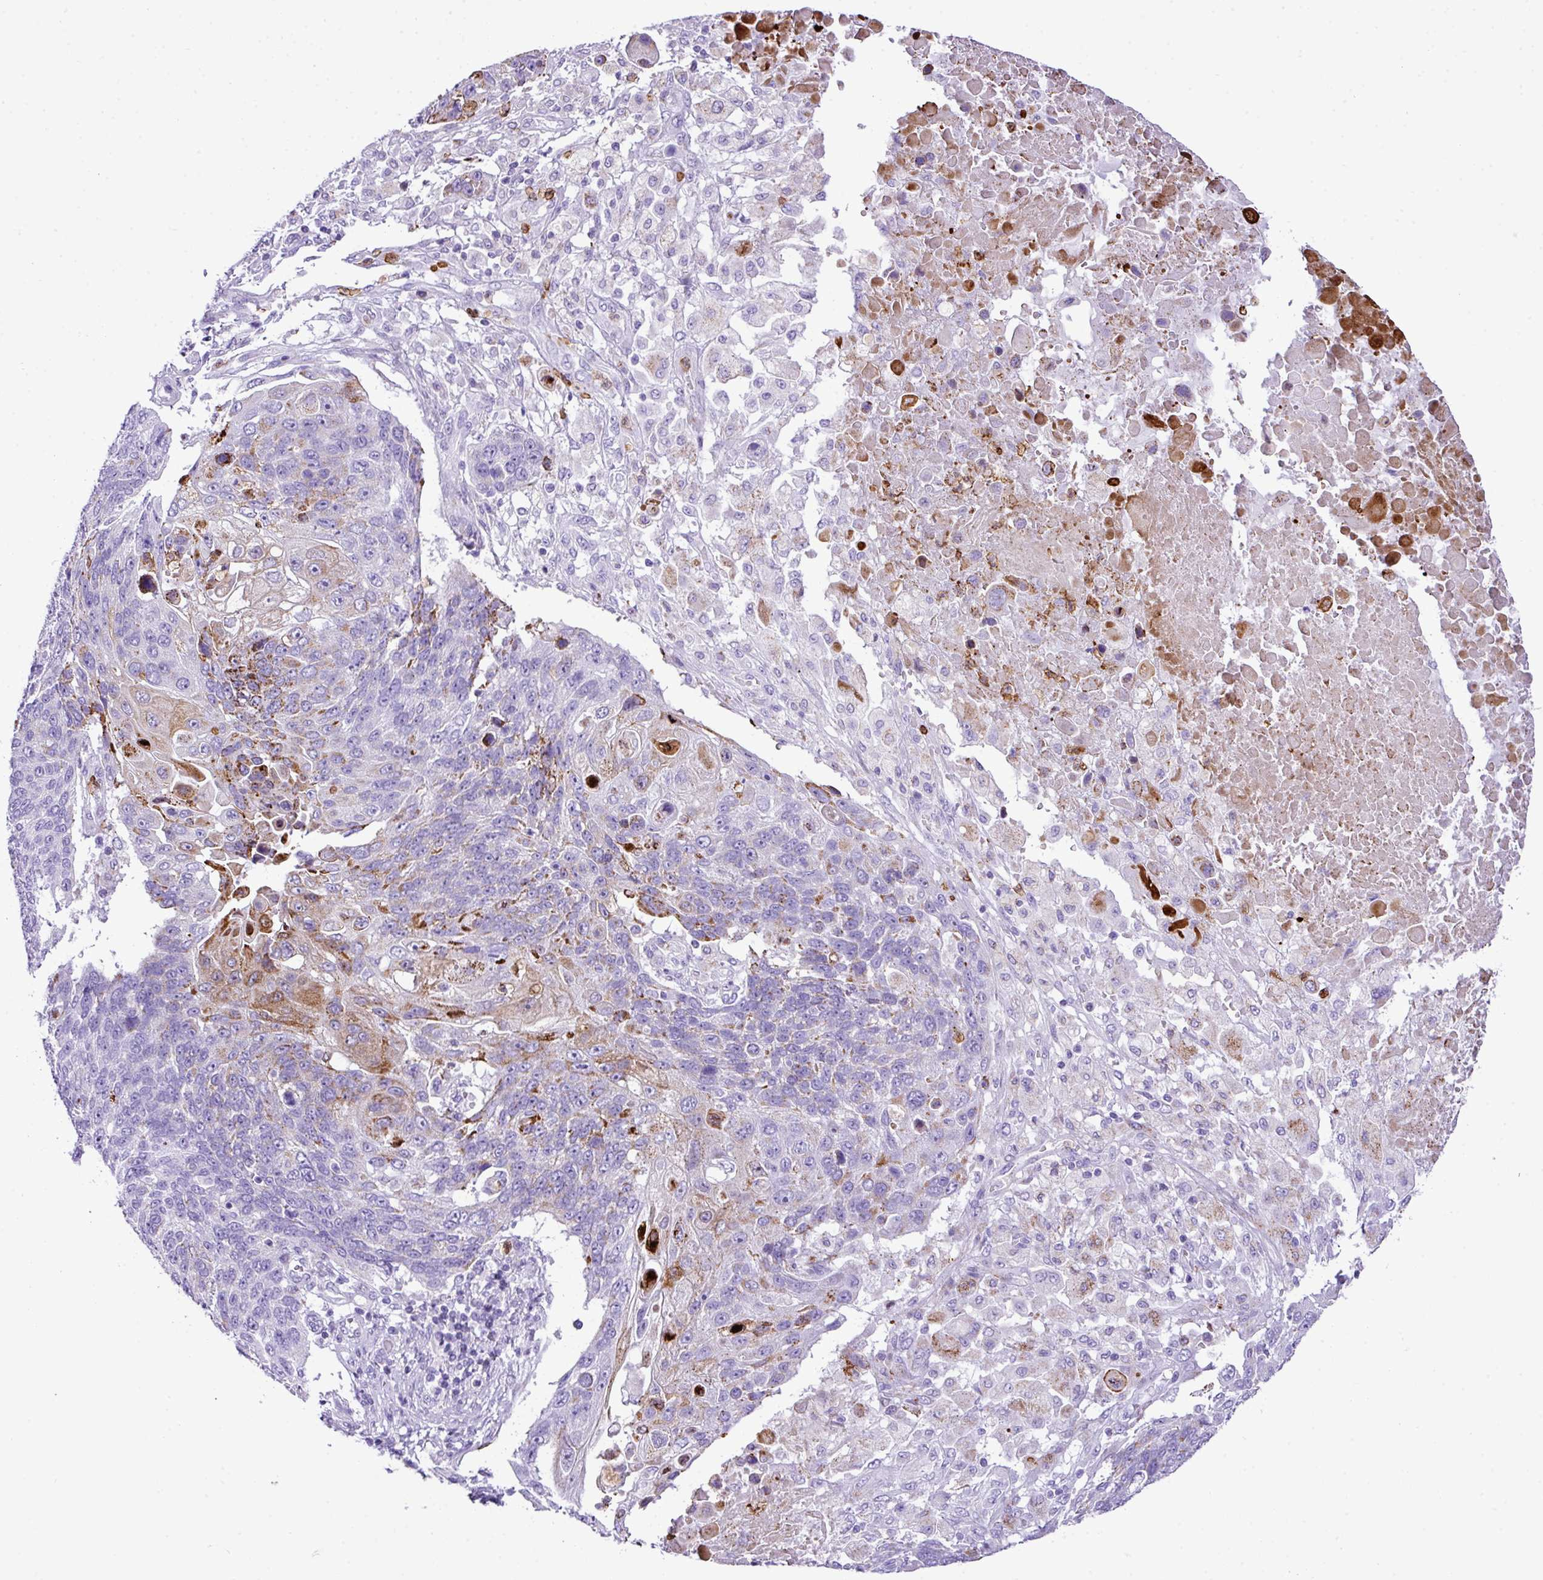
{"staining": {"intensity": "moderate", "quantity": "<25%", "location": "cytoplasmic/membranous"}, "tissue": "lung cancer", "cell_type": "Tumor cells", "image_type": "cancer", "snomed": [{"axis": "morphology", "description": "Squamous cell carcinoma, NOS"}, {"axis": "topography", "description": "Lung"}], "caption": "An immunohistochemistry (IHC) image of neoplastic tissue is shown. Protein staining in brown shows moderate cytoplasmic/membranous positivity in lung cancer within tumor cells.", "gene": "RCAN2", "patient": {"sex": "male", "age": 66}}